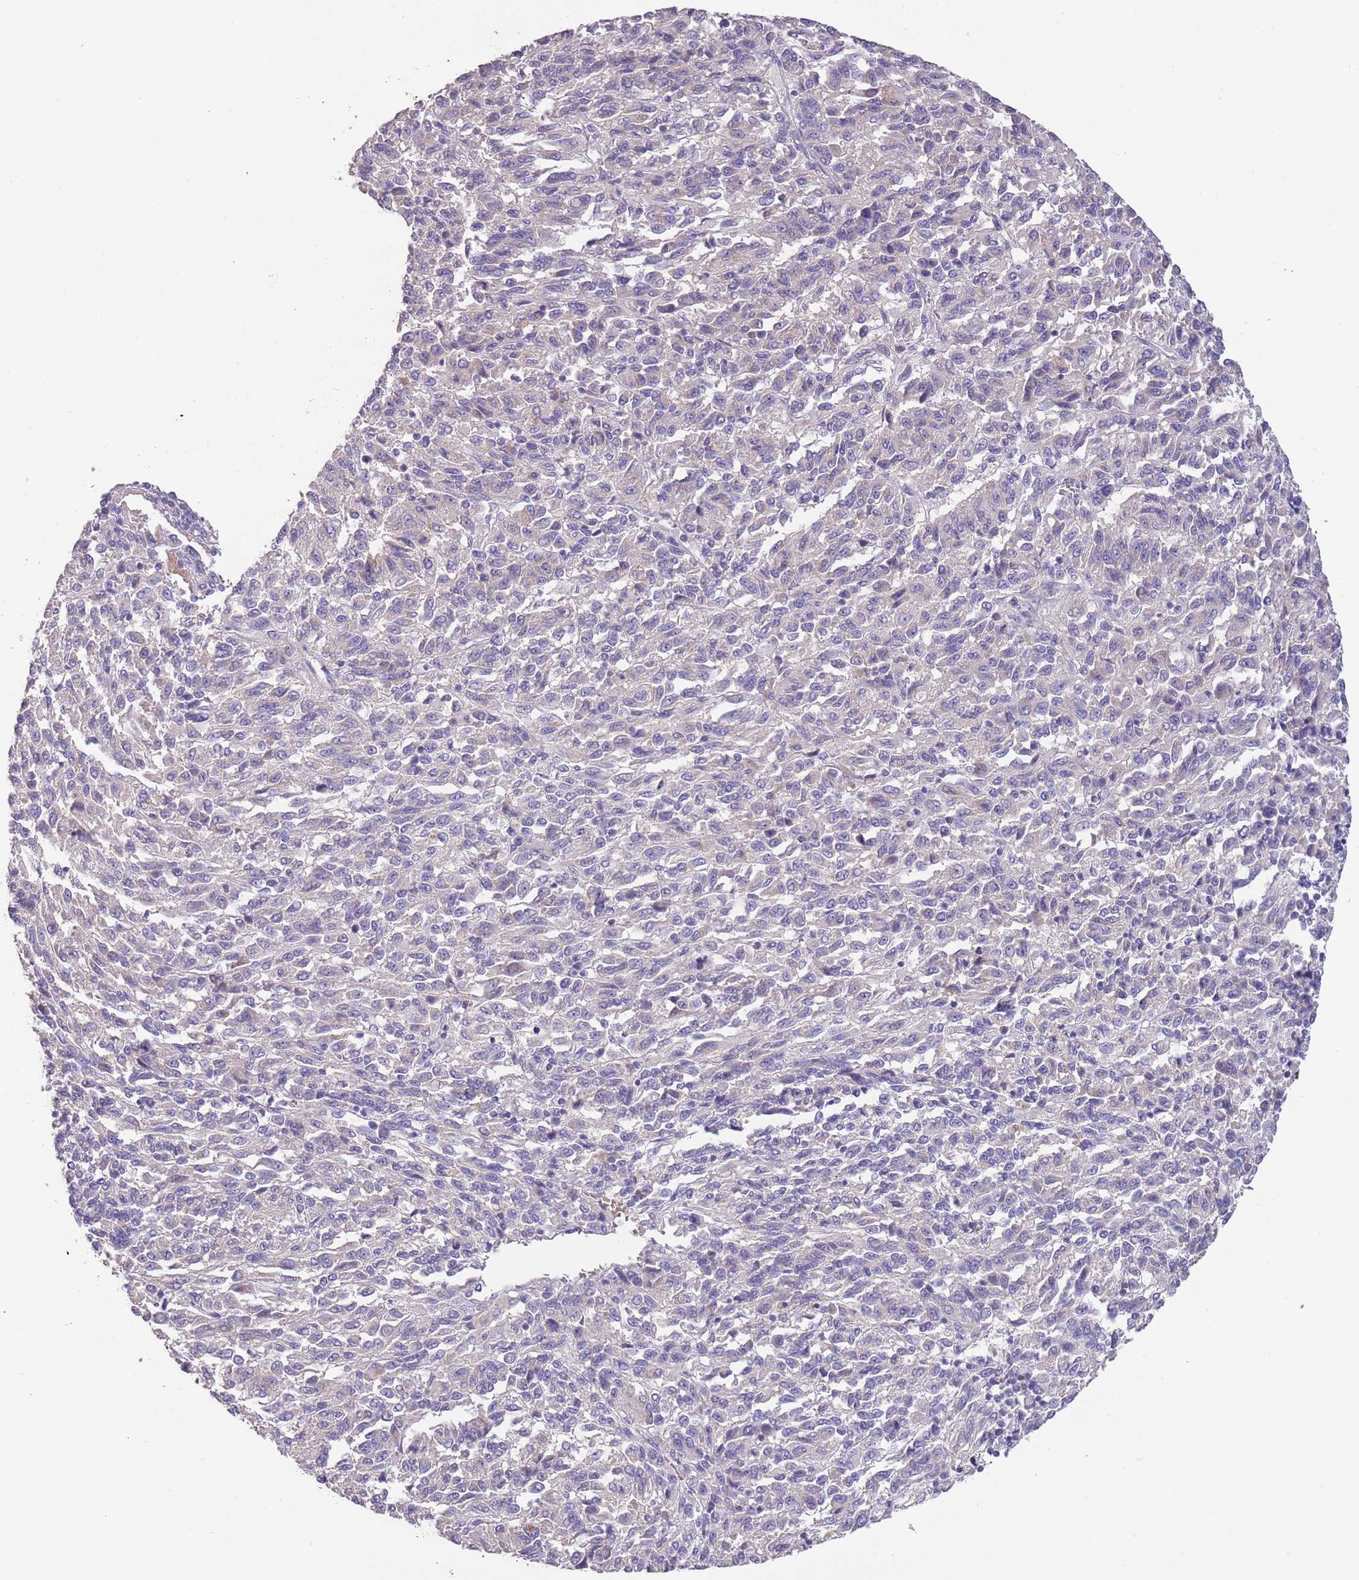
{"staining": {"intensity": "negative", "quantity": "none", "location": "none"}, "tissue": "melanoma", "cell_type": "Tumor cells", "image_type": "cancer", "snomed": [{"axis": "morphology", "description": "Malignant melanoma, Metastatic site"}, {"axis": "topography", "description": "Lung"}], "caption": "This is an immunohistochemistry (IHC) histopathology image of malignant melanoma (metastatic site). There is no staining in tumor cells.", "gene": "ZNF658", "patient": {"sex": "male", "age": 64}}